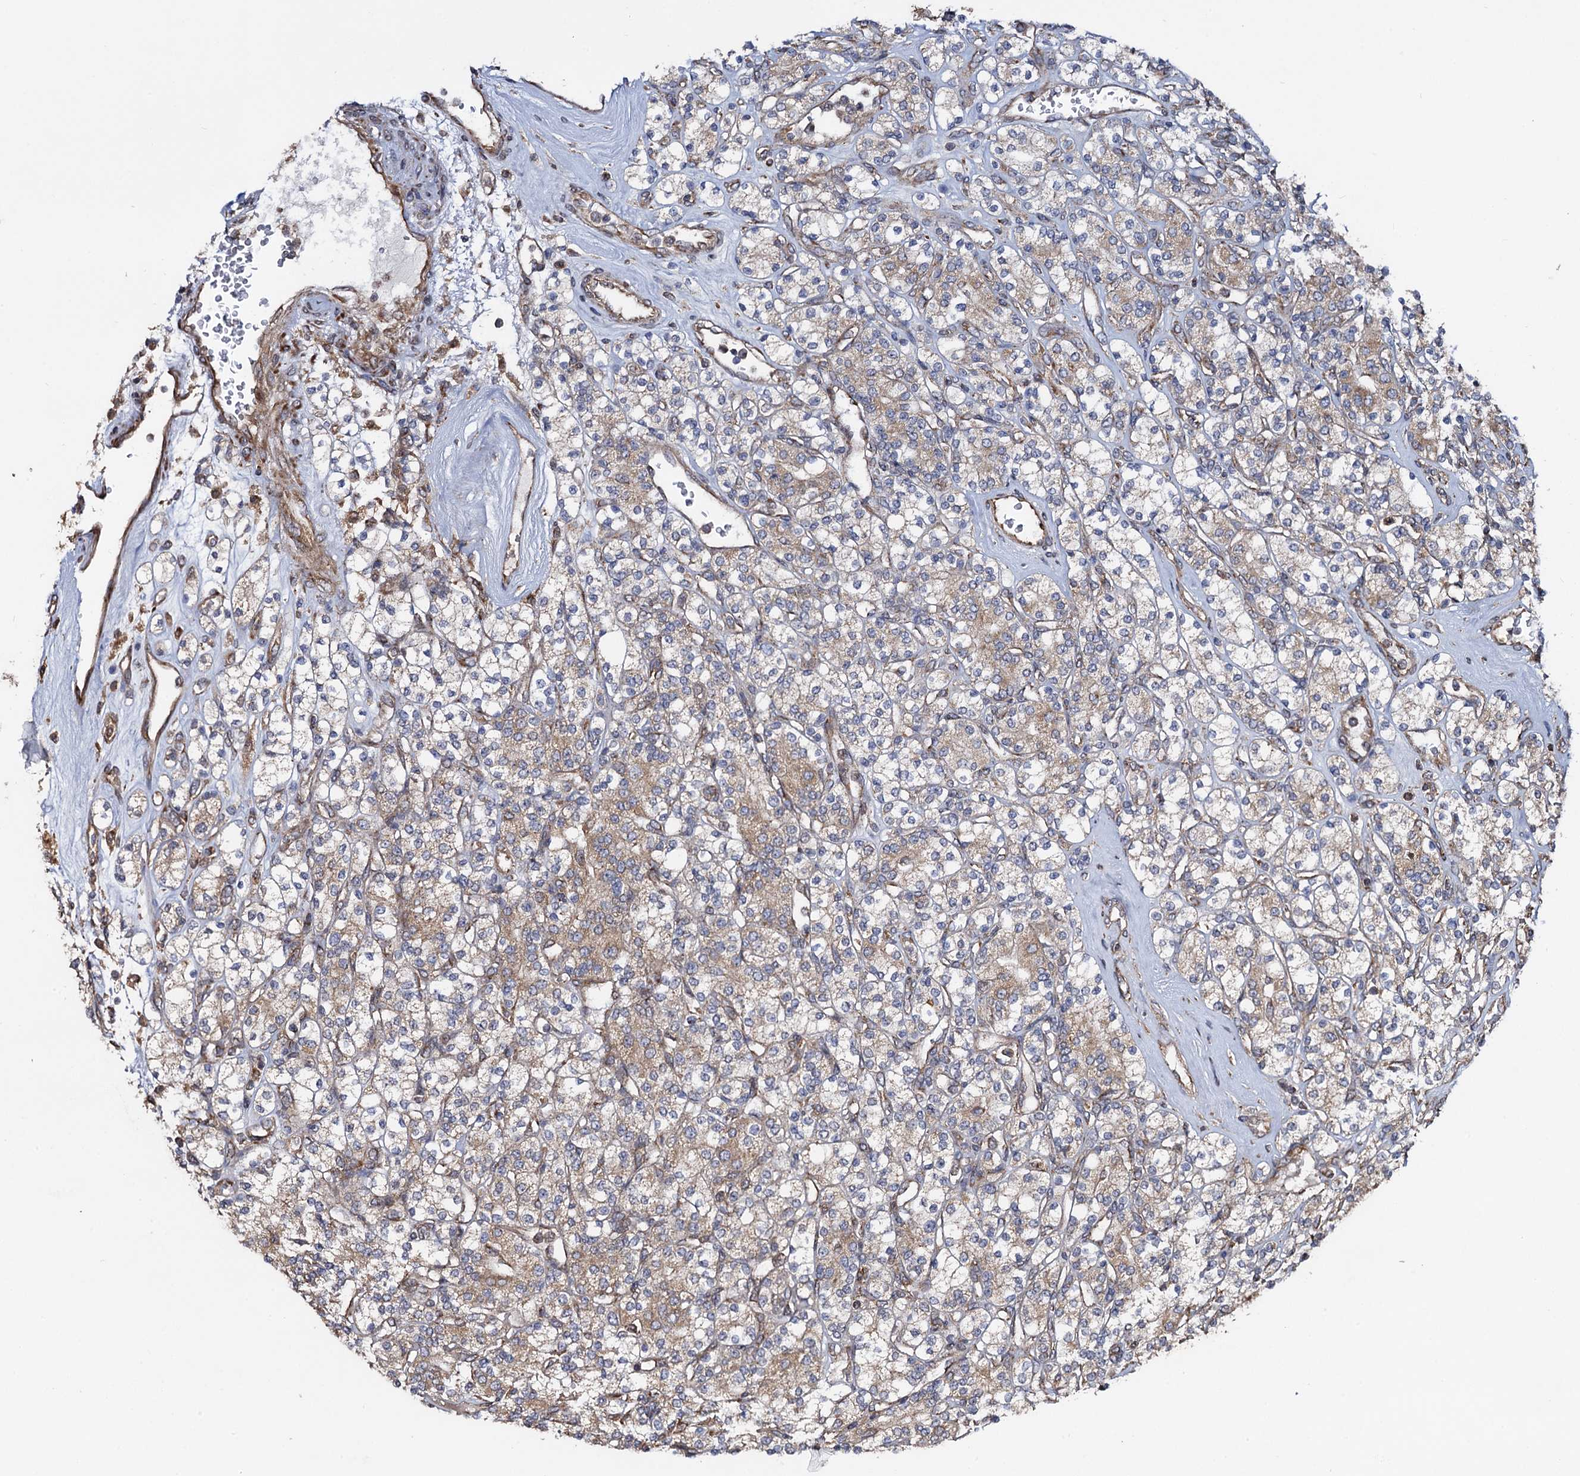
{"staining": {"intensity": "weak", "quantity": ">75%", "location": "cytoplasmic/membranous"}, "tissue": "renal cancer", "cell_type": "Tumor cells", "image_type": "cancer", "snomed": [{"axis": "morphology", "description": "Adenocarcinoma, NOS"}, {"axis": "topography", "description": "Kidney"}], "caption": "The histopathology image displays a brown stain indicating the presence of a protein in the cytoplasmic/membranous of tumor cells in adenocarcinoma (renal). The protein of interest is stained brown, and the nuclei are stained in blue (DAB (3,3'-diaminobenzidine) IHC with brightfield microscopy, high magnification).", "gene": "HAUS1", "patient": {"sex": "male", "age": 77}}